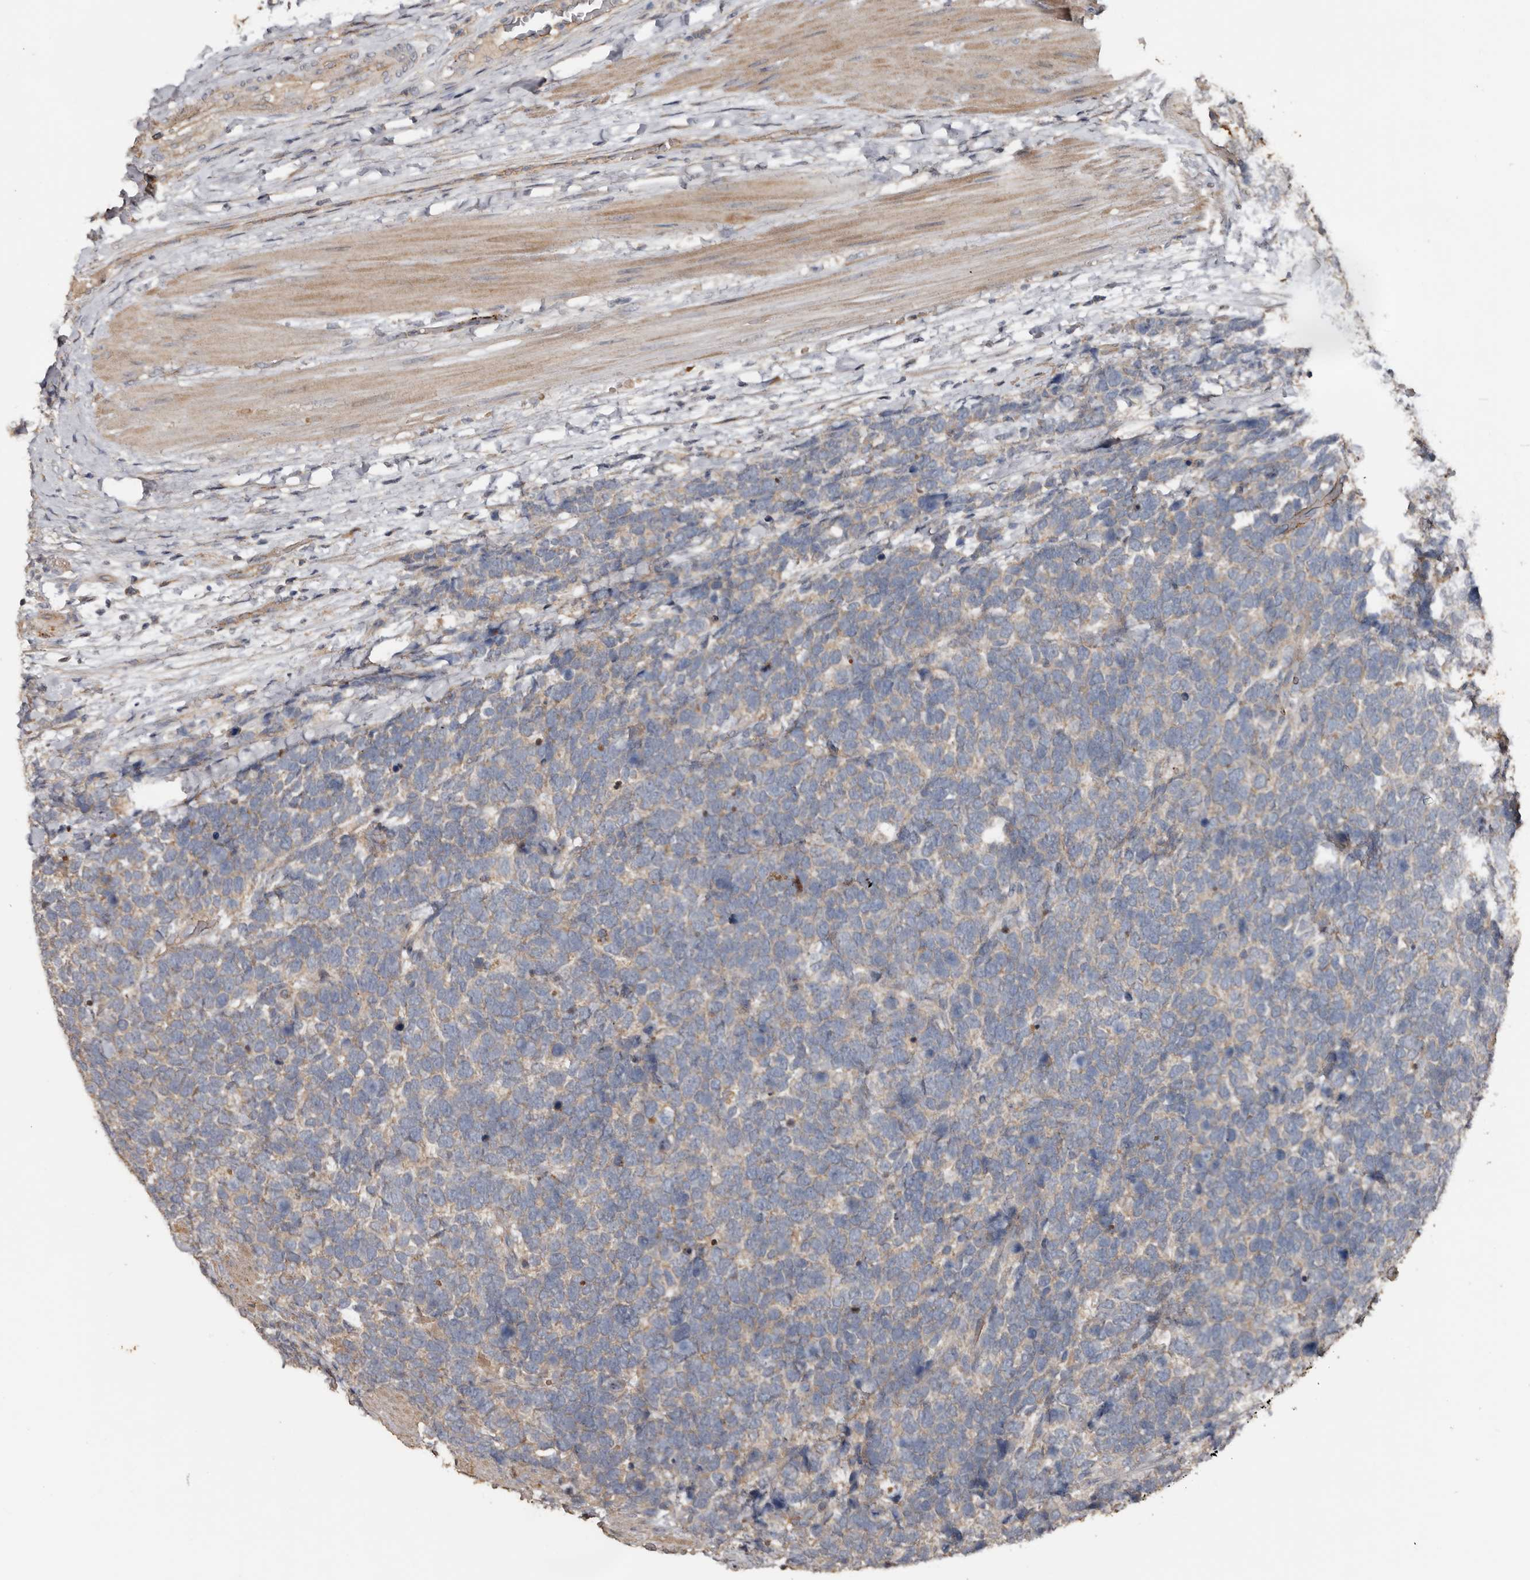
{"staining": {"intensity": "weak", "quantity": "<25%", "location": "cytoplasmic/membranous"}, "tissue": "urothelial cancer", "cell_type": "Tumor cells", "image_type": "cancer", "snomed": [{"axis": "morphology", "description": "Urothelial carcinoma, High grade"}, {"axis": "topography", "description": "Urinary bladder"}], "caption": "This micrograph is of urothelial carcinoma (high-grade) stained with immunohistochemistry (IHC) to label a protein in brown with the nuclei are counter-stained blue. There is no staining in tumor cells. (IHC, brightfield microscopy, high magnification).", "gene": "HYAL4", "patient": {"sex": "female", "age": 82}}